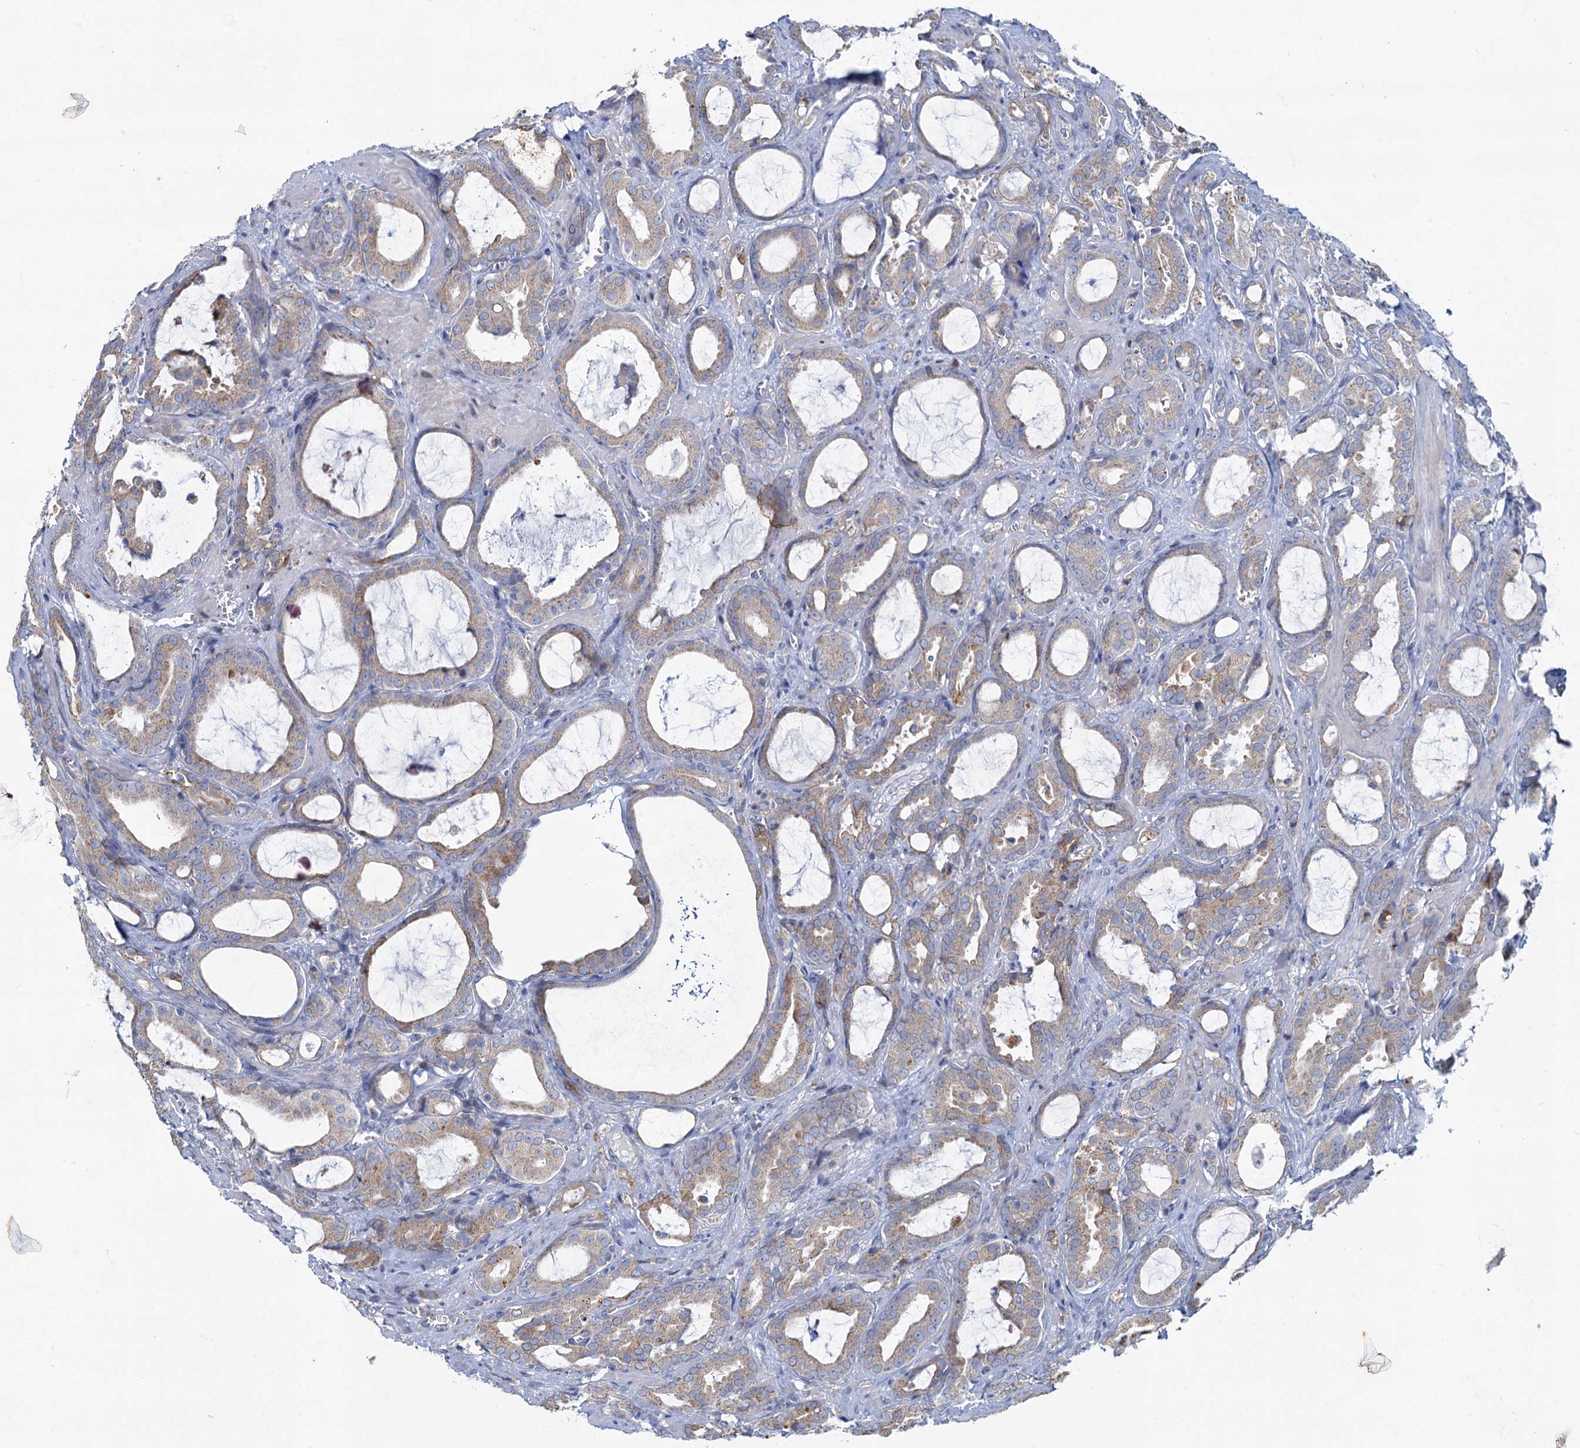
{"staining": {"intensity": "weak", "quantity": "25%-75%", "location": "cytoplasmic/membranous"}, "tissue": "prostate cancer", "cell_type": "Tumor cells", "image_type": "cancer", "snomed": [{"axis": "morphology", "description": "Adenocarcinoma, High grade"}, {"axis": "topography", "description": "Prostate"}], "caption": "Prostate cancer (high-grade adenocarcinoma) tissue reveals weak cytoplasmic/membranous expression in approximately 25%-75% of tumor cells The staining was performed using DAB (3,3'-diaminobenzidine) to visualize the protein expression in brown, while the nuclei were stained in blue with hematoxylin (Magnification: 20x).", "gene": "PRSS35", "patient": {"sex": "male", "age": 72}}